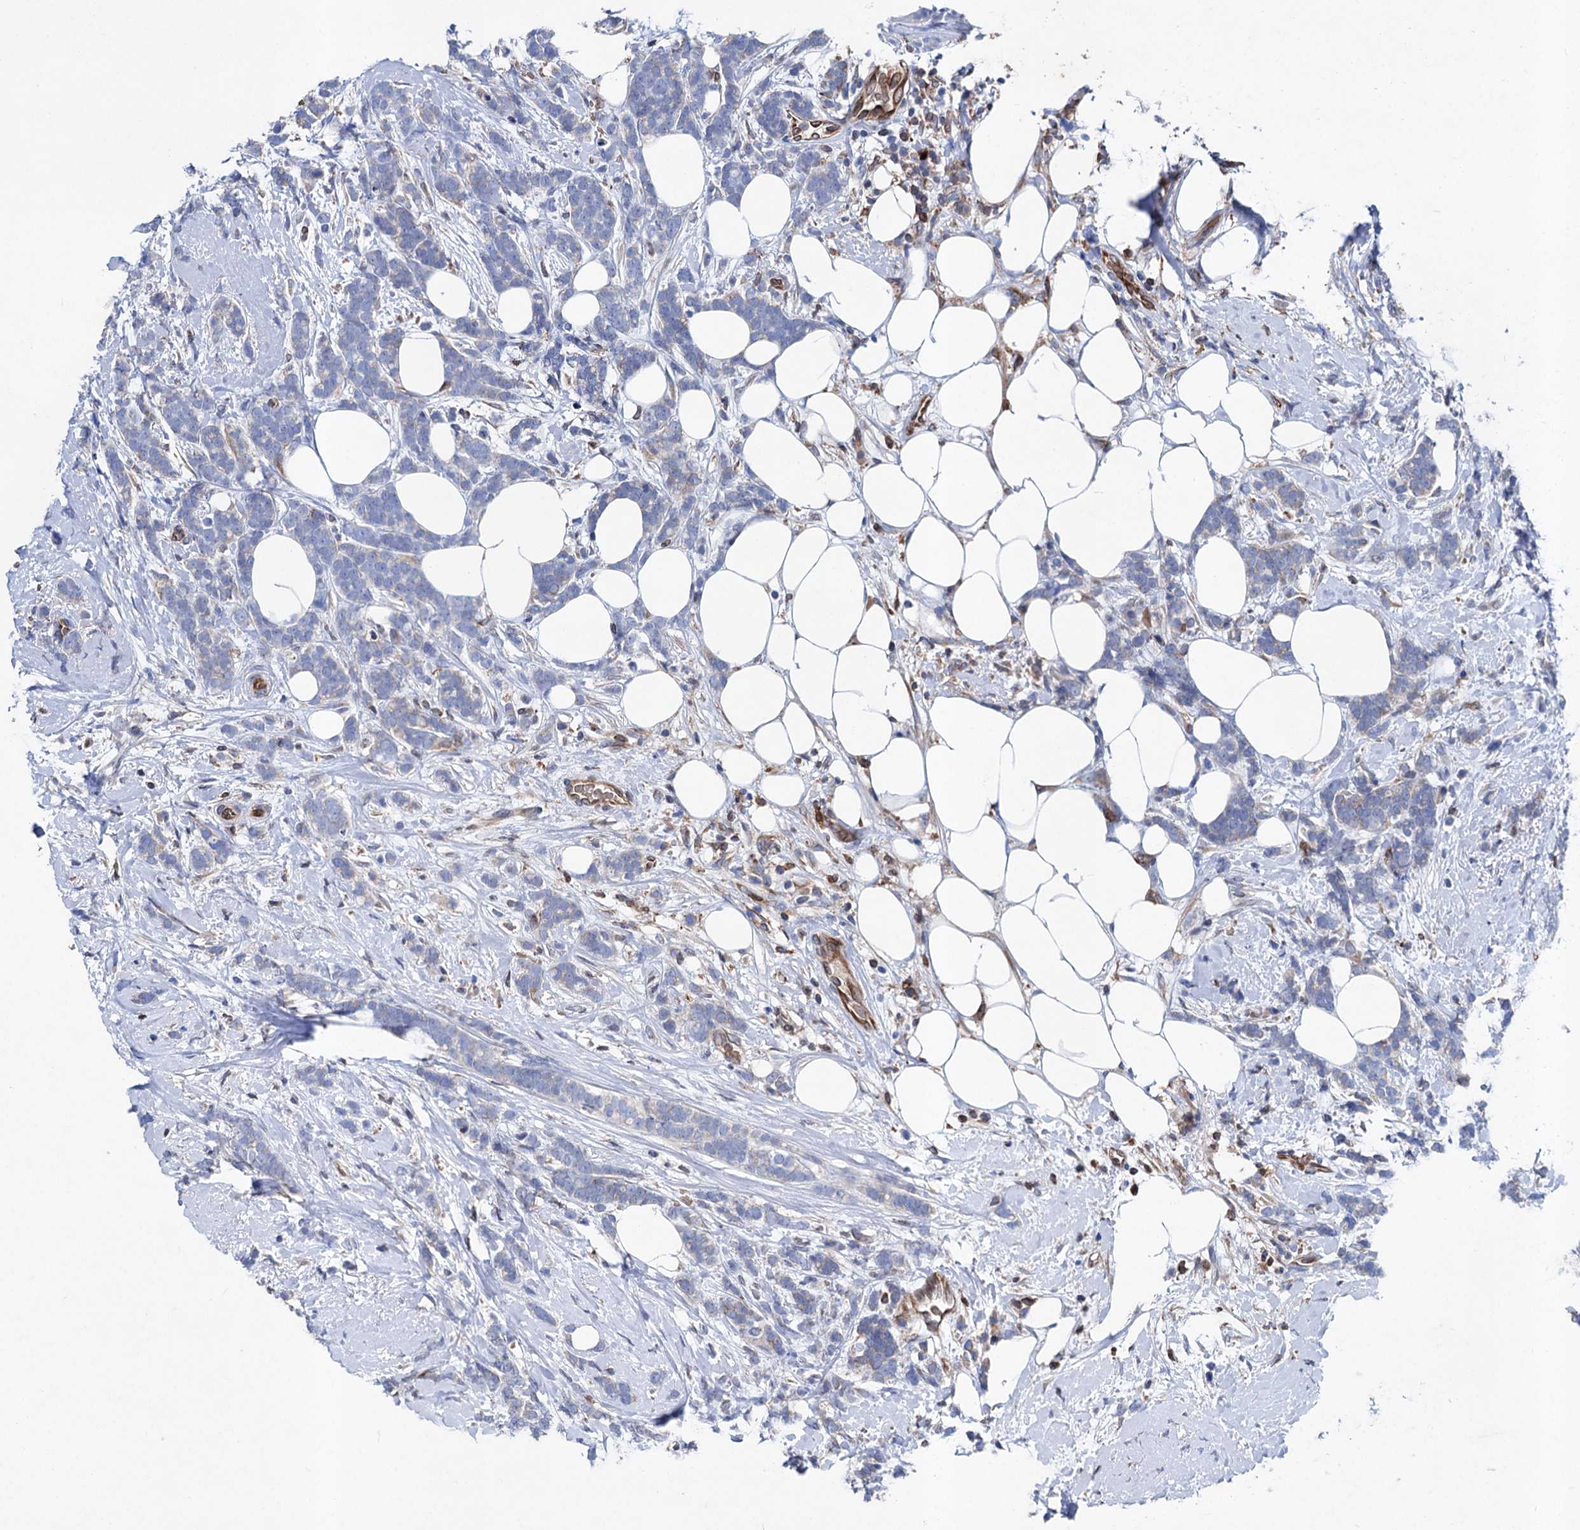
{"staining": {"intensity": "negative", "quantity": "none", "location": "none"}, "tissue": "breast cancer", "cell_type": "Tumor cells", "image_type": "cancer", "snomed": [{"axis": "morphology", "description": "Lobular carcinoma"}, {"axis": "topography", "description": "Breast"}], "caption": "The image exhibits no staining of tumor cells in breast lobular carcinoma. (Immunohistochemistry (ihc), brightfield microscopy, high magnification).", "gene": "STING1", "patient": {"sex": "female", "age": 58}}